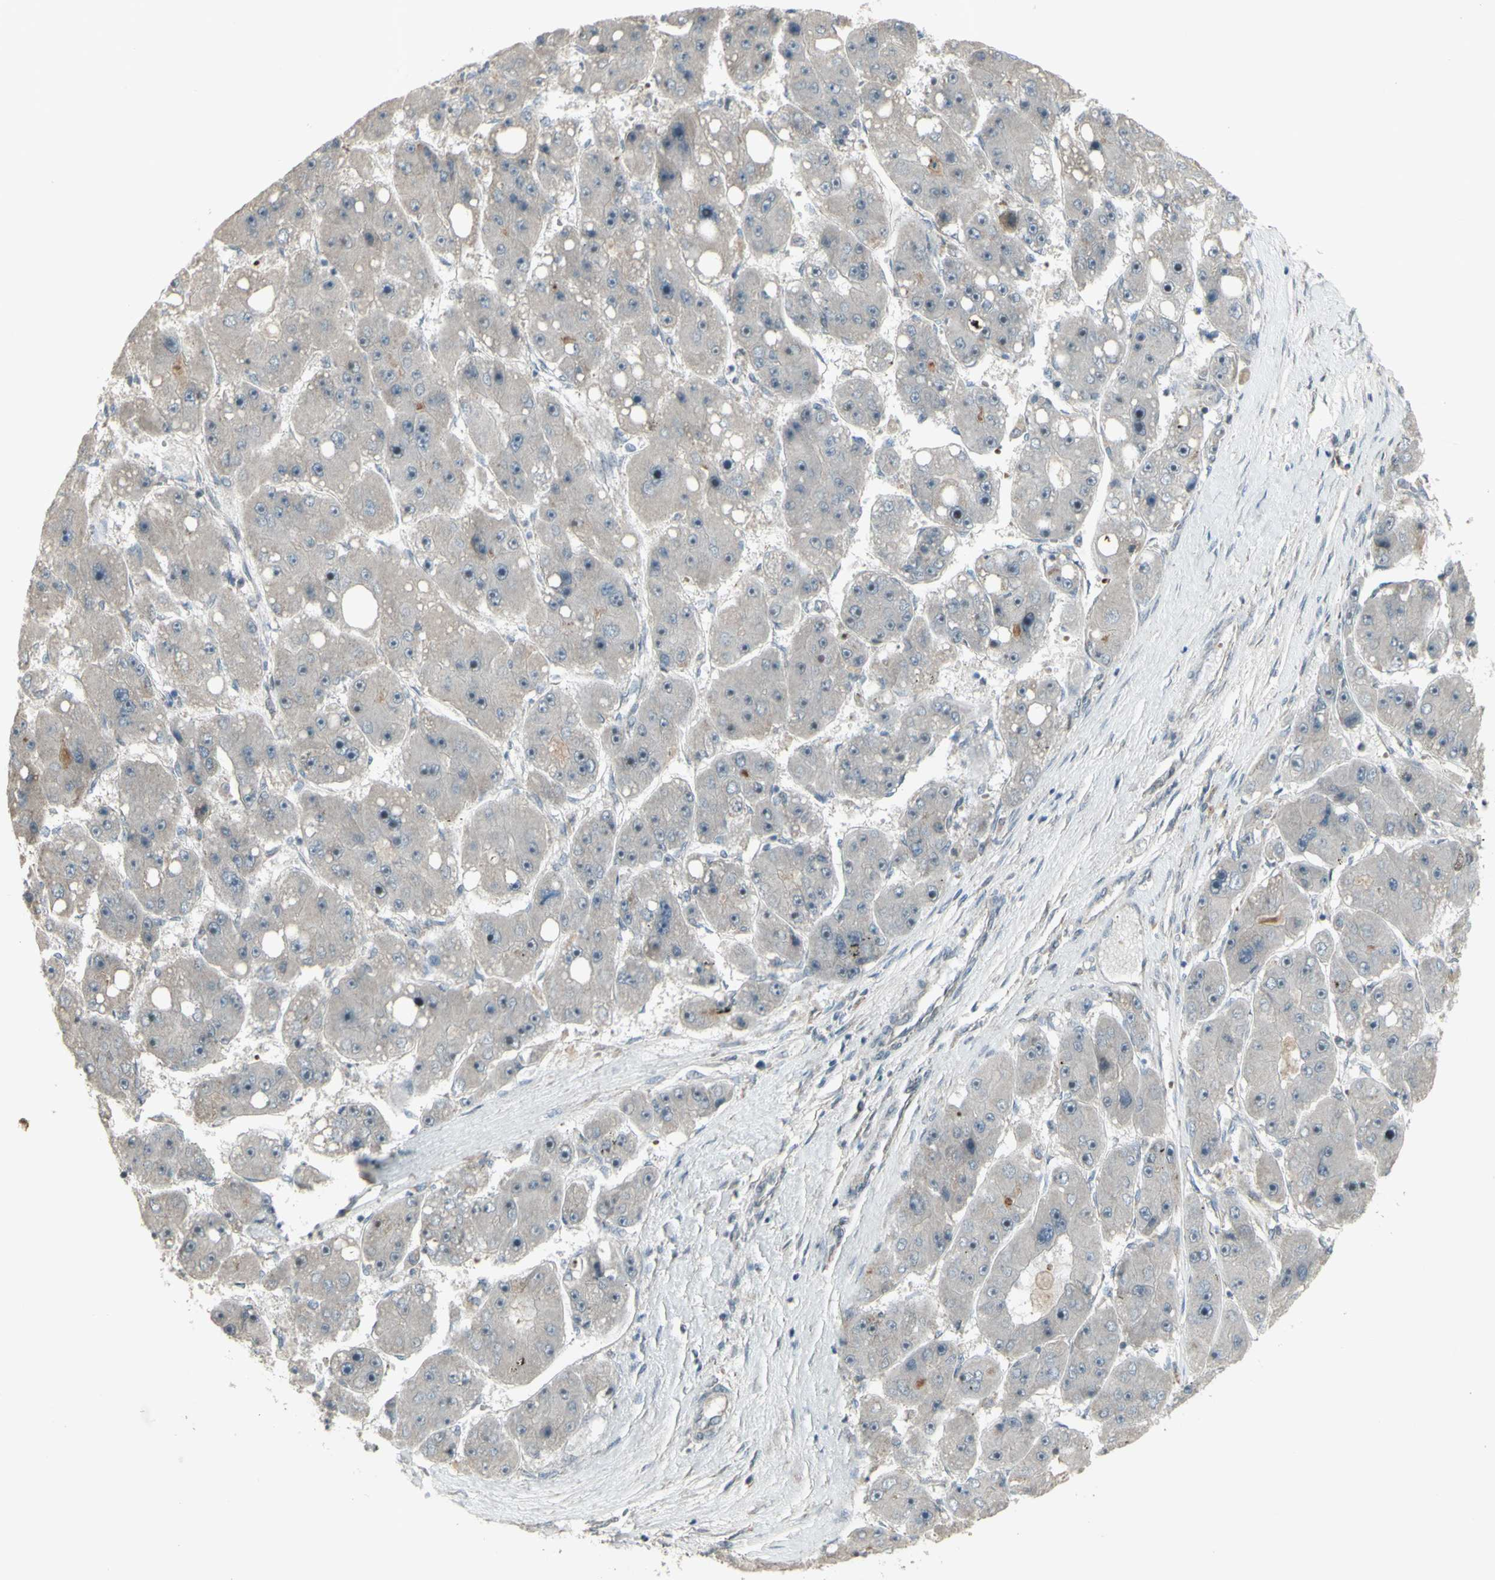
{"staining": {"intensity": "weak", "quantity": ">75%", "location": "cytoplasmic/membranous"}, "tissue": "liver cancer", "cell_type": "Tumor cells", "image_type": "cancer", "snomed": [{"axis": "morphology", "description": "Carcinoma, Hepatocellular, NOS"}, {"axis": "topography", "description": "Liver"}], "caption": "Brown immunohistochemical staining in liver cancer demonstrates weak cytoplasmic/membranous staining in about >75% of tumor cells.", "gene": "GRAMD1B", "patient": {"sex": "female", "age": 61}}